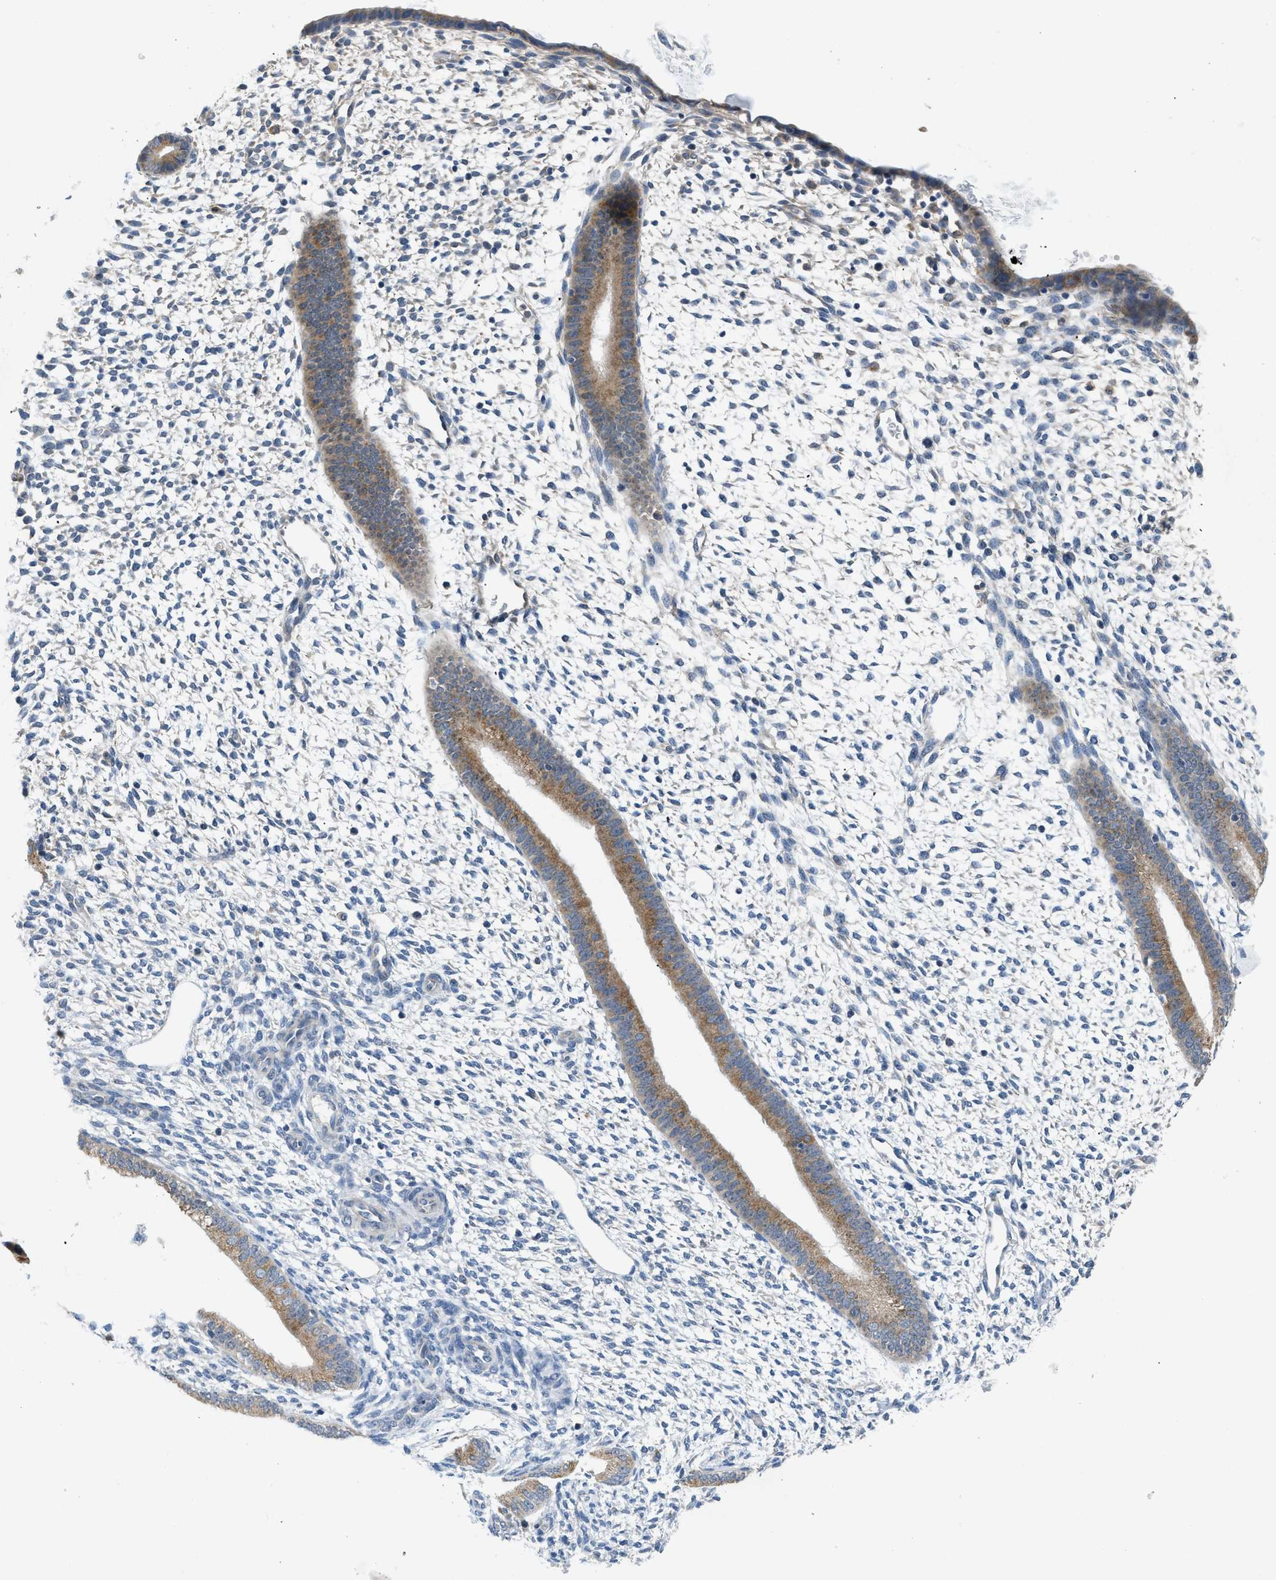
{"staining": {"intensity": "negative", "quantity": "none", "location": "none"}, "tissue": "endometrium", "cell_type": "Cells in endometrial stroma", "image_type": "normal", "snomed": [{"axis": "morphology", "description": "Normal tissue, NOS"}, {"axis": "topography", "description": "Endometrium"}], "caption": "A photomicrograph of human endometrium is negative for staining in cells in endometrial stroma.", "gene": "TOMM34", "patient": {"sex": "female", "age": 46}}